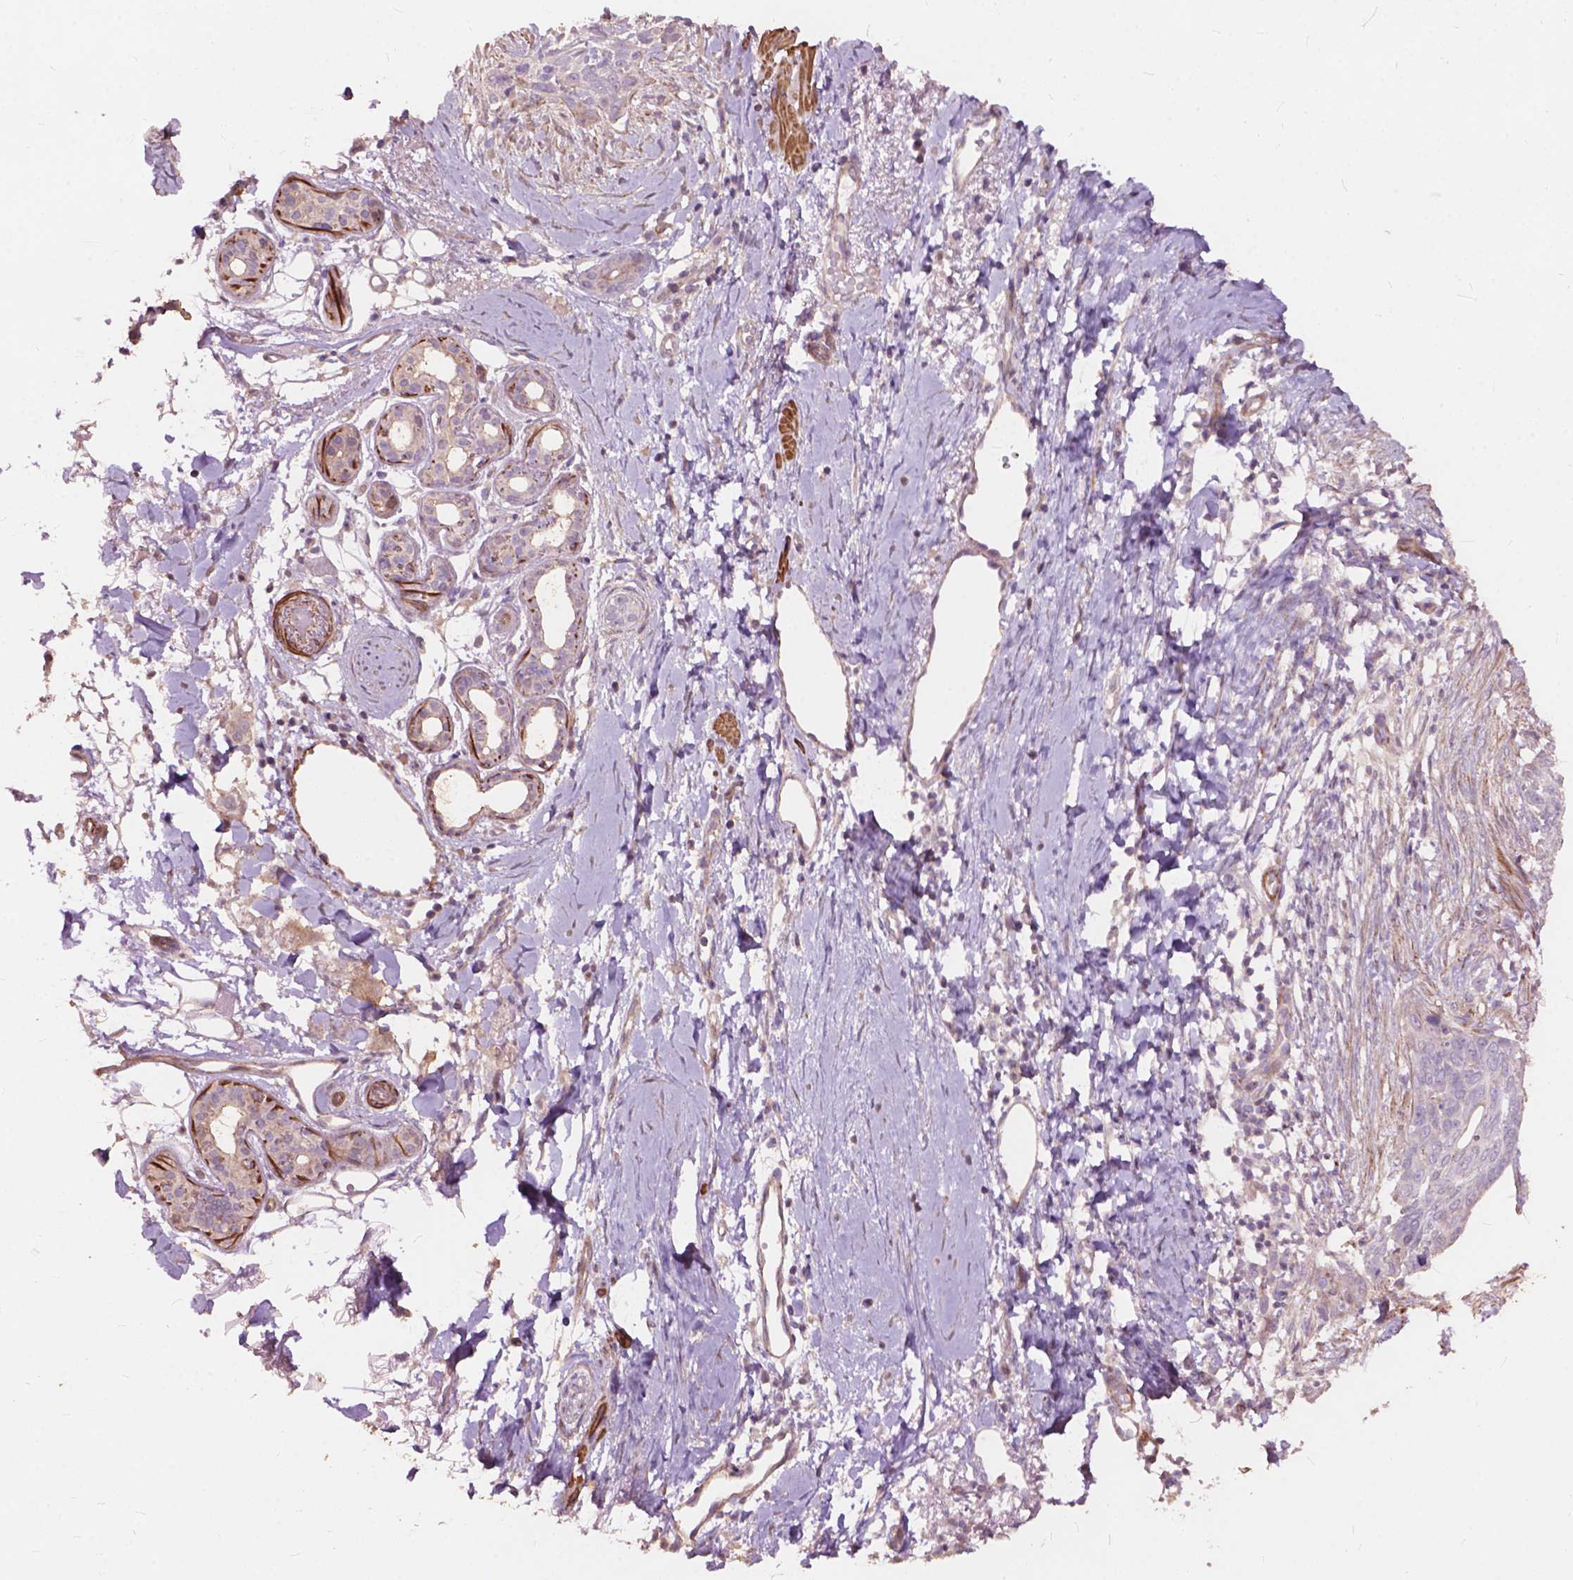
{"staining": {"intensity": "negative", "quantity": "none", "location": "none"}, "tissue": "skin cancer", "cell_type": "Tumor cells", "image_type": "cancer", "snomed": [{"axis": "morphology", "description": "Normal tissue, NOS"}, {"axis": "morphology", "description": "Basal cell carcinoma"}, {"axis": "topography", "description": "Skin"}], "caption": "Tumor cells are negative for brown protein staining in skin basal cell carcinoma.", "gene": "FNIP1", "patient": {"sex": "male", "age": 84}}